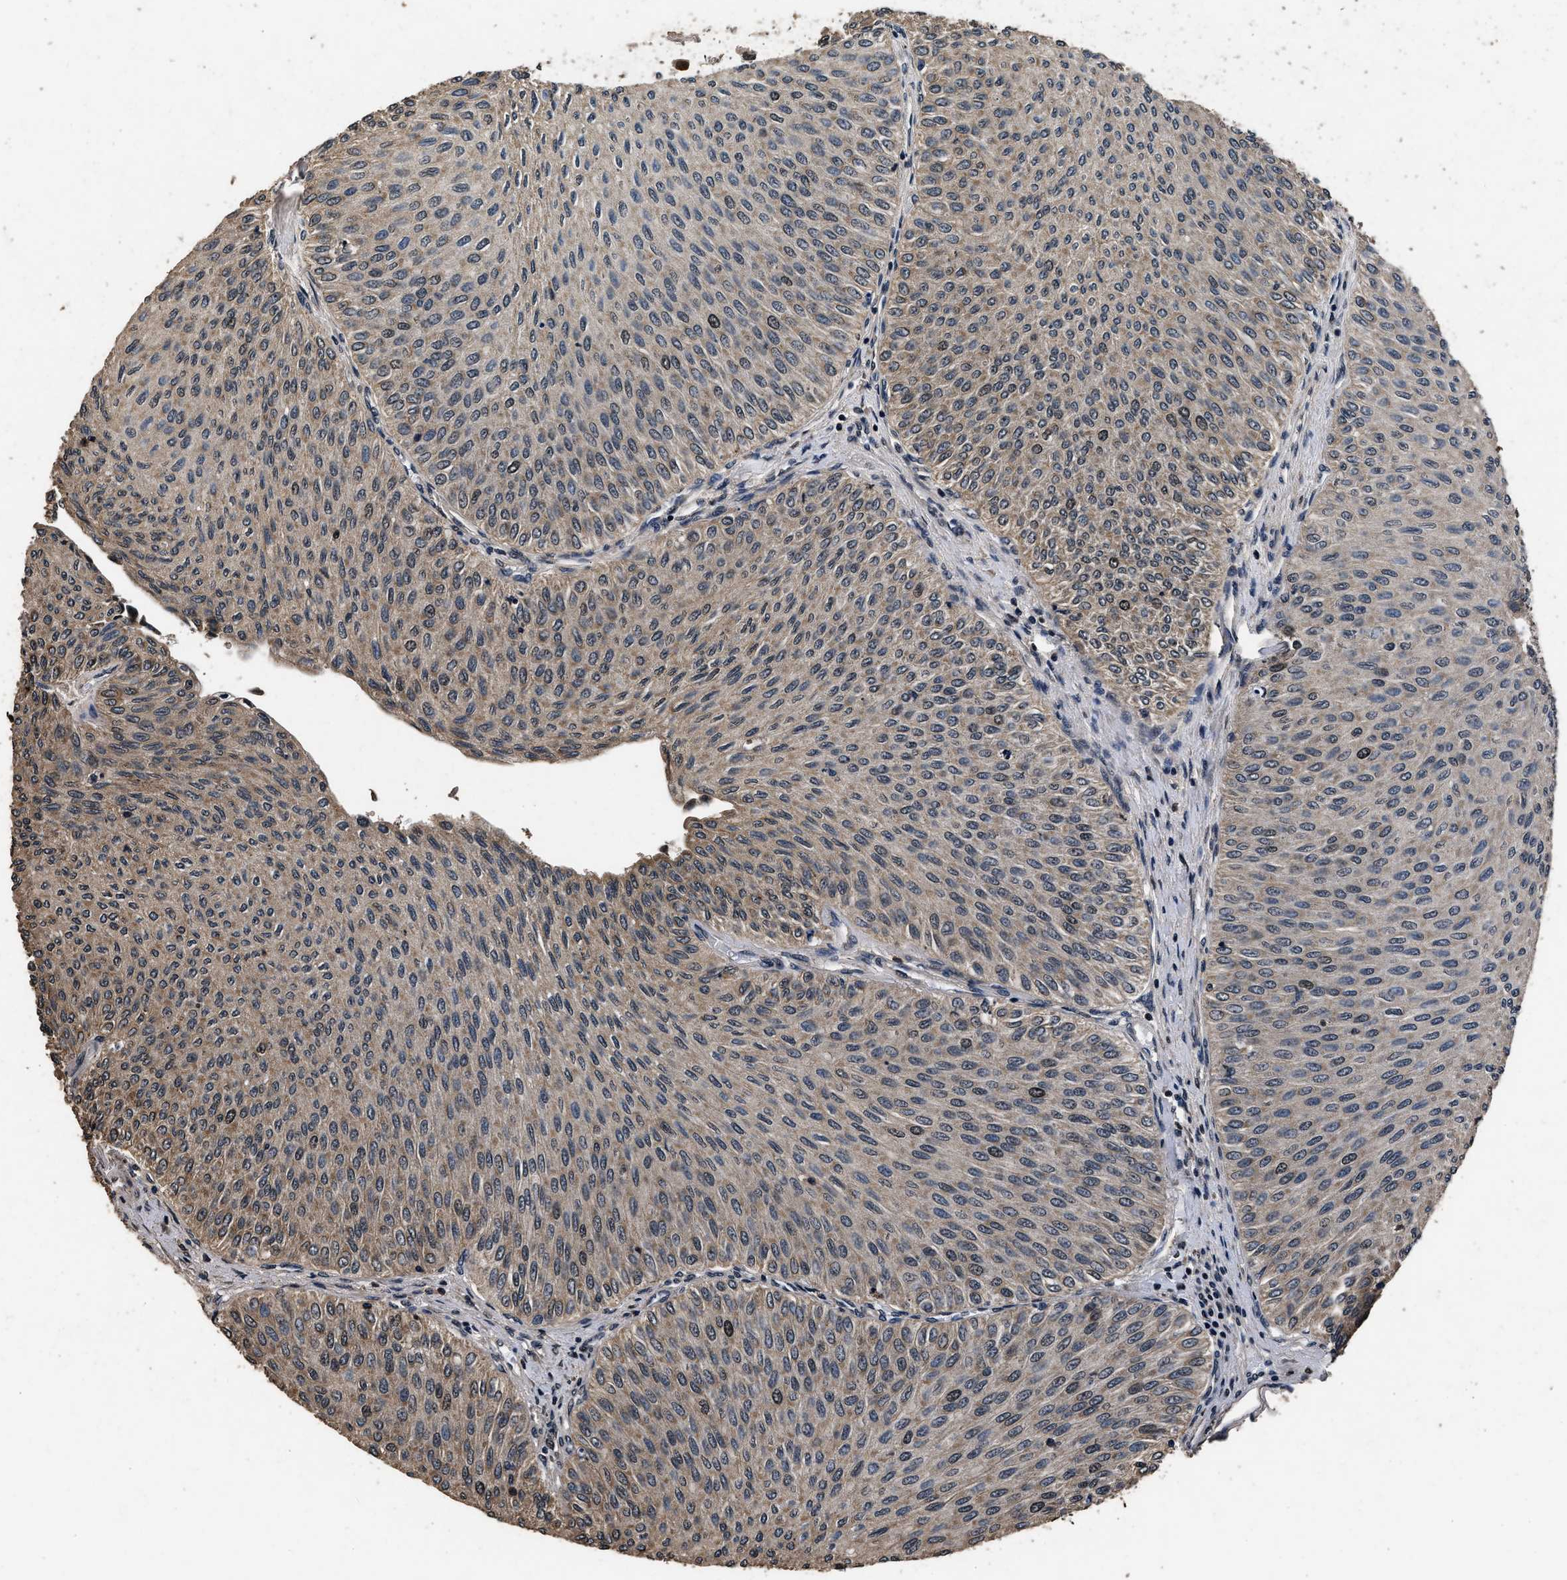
{"staining": {"intensity": "moderate", "quantity": ">75%", "location": "cytoplasmic/membranous"}, "tissue": "urothelial cancer", "cell_type": "Tumor cells", "image_type": "cancer", "snomed": [{"axis": "morphology", "description": "Urothelial carcinoma, Low grade"}, {"axis": "topography", "description": "Urinary bladder"}], "caption": "This micrograph reveals urothelial carcinoma (low-grade) stained with IHC to label a protein in brown. The cytoplasmic/membranous of tumor cells show moderate positivity for the protein. Nuclei are counter-stained blue.", "gene": "CSTF1", "patient": {"sex": "male", "age": 78}}